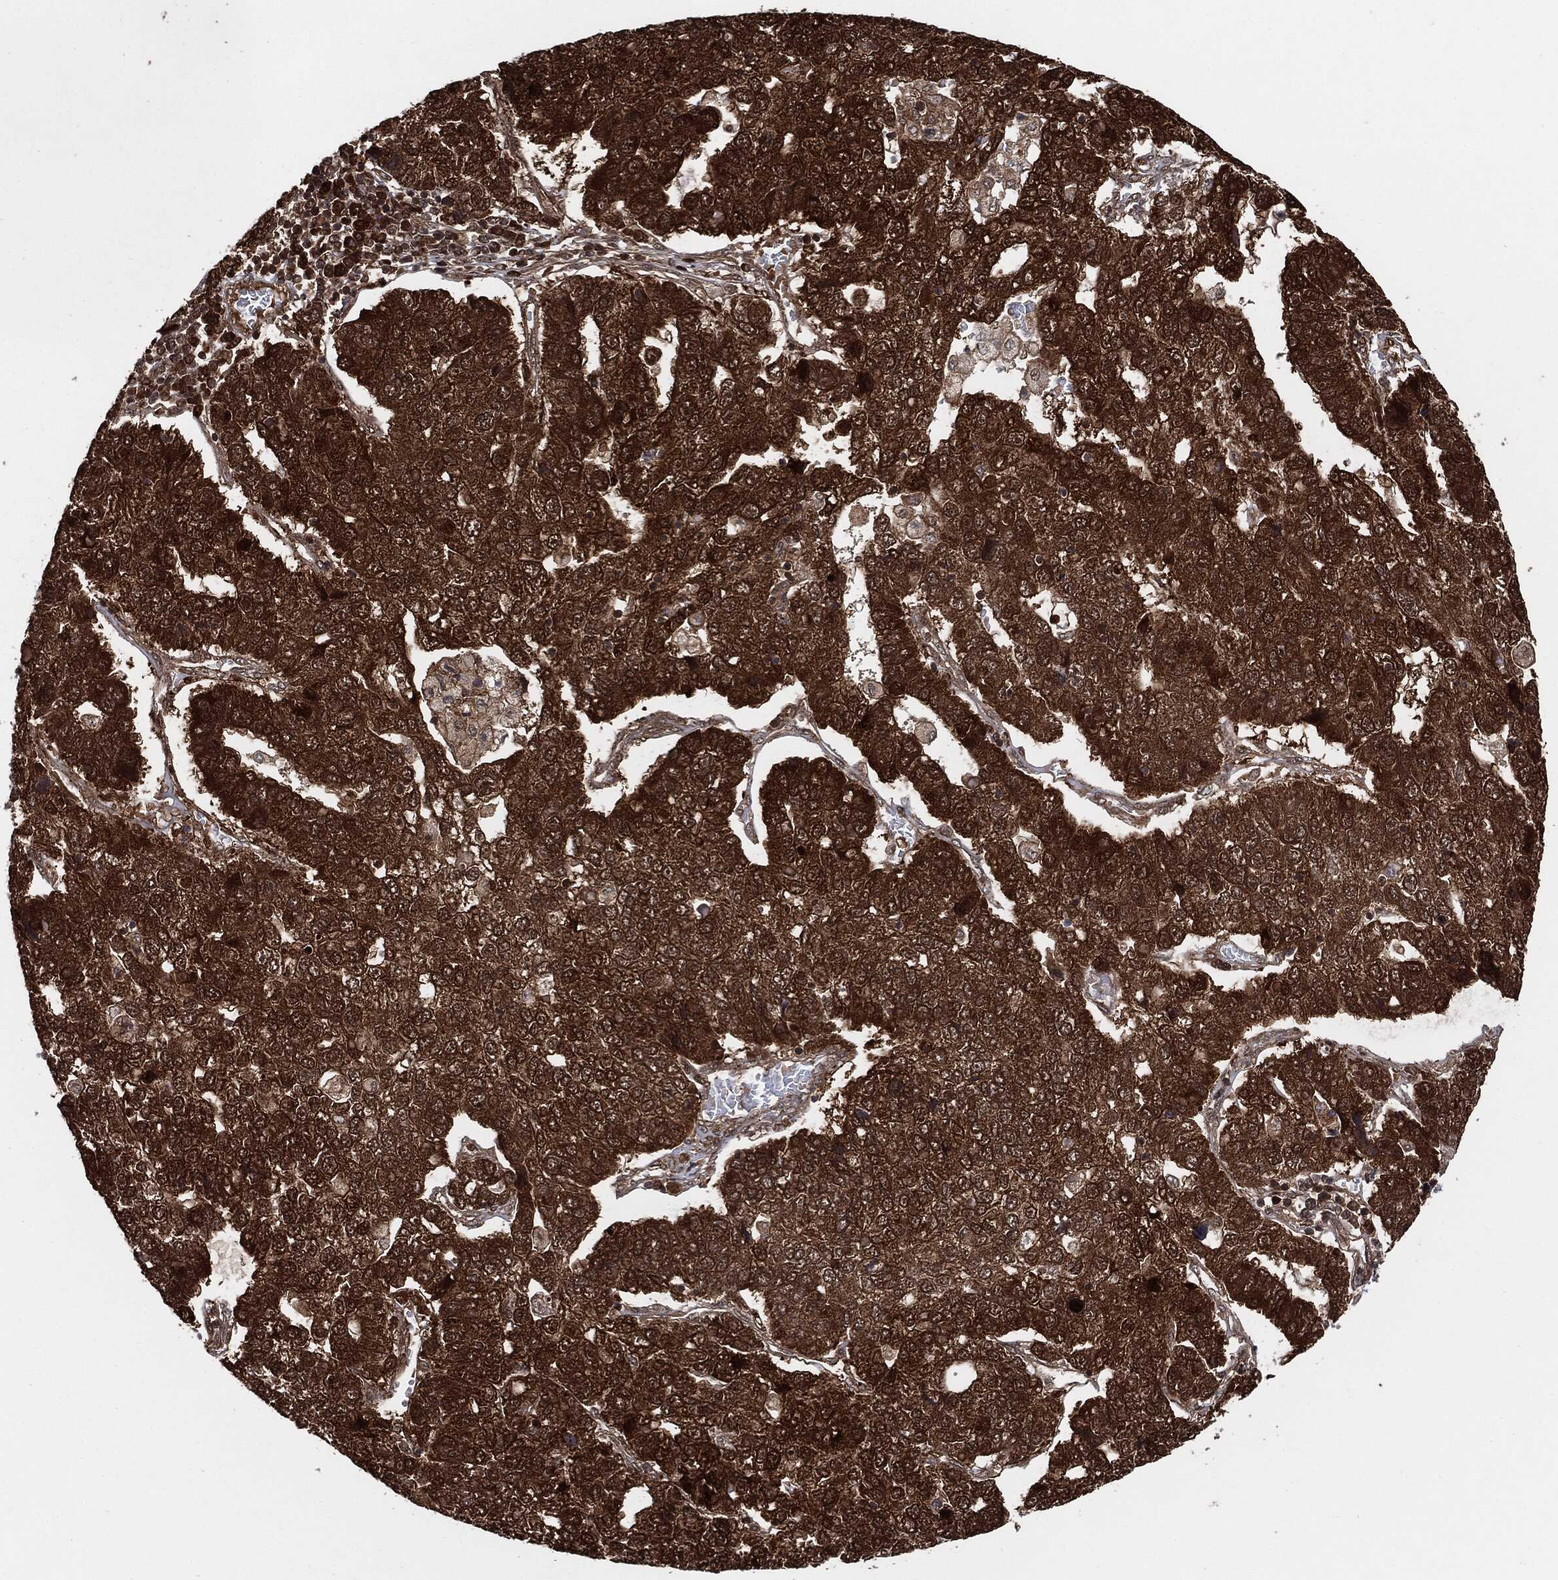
{"staining": {"intensity": "strong", "quantity": ">75%", "location": "cytoplasmic/membranous"}, "tissue": "pancreatic cancer", "cell_type": "Tumor cells", "image_type": "cancer", "snomed": [{"axis": "morphology", "description": "Adenocarcinoma, NOS"}, {"axis": "topography", "description": "Pancreas"}], "caption": "Protein expression analysis of pancreatic cancer reveals strong cytoplasmic/membranous expression in approximately >75% of tumor cells.", "gene": "CUTA", "patient": {"sex": "female", "age": 61}}